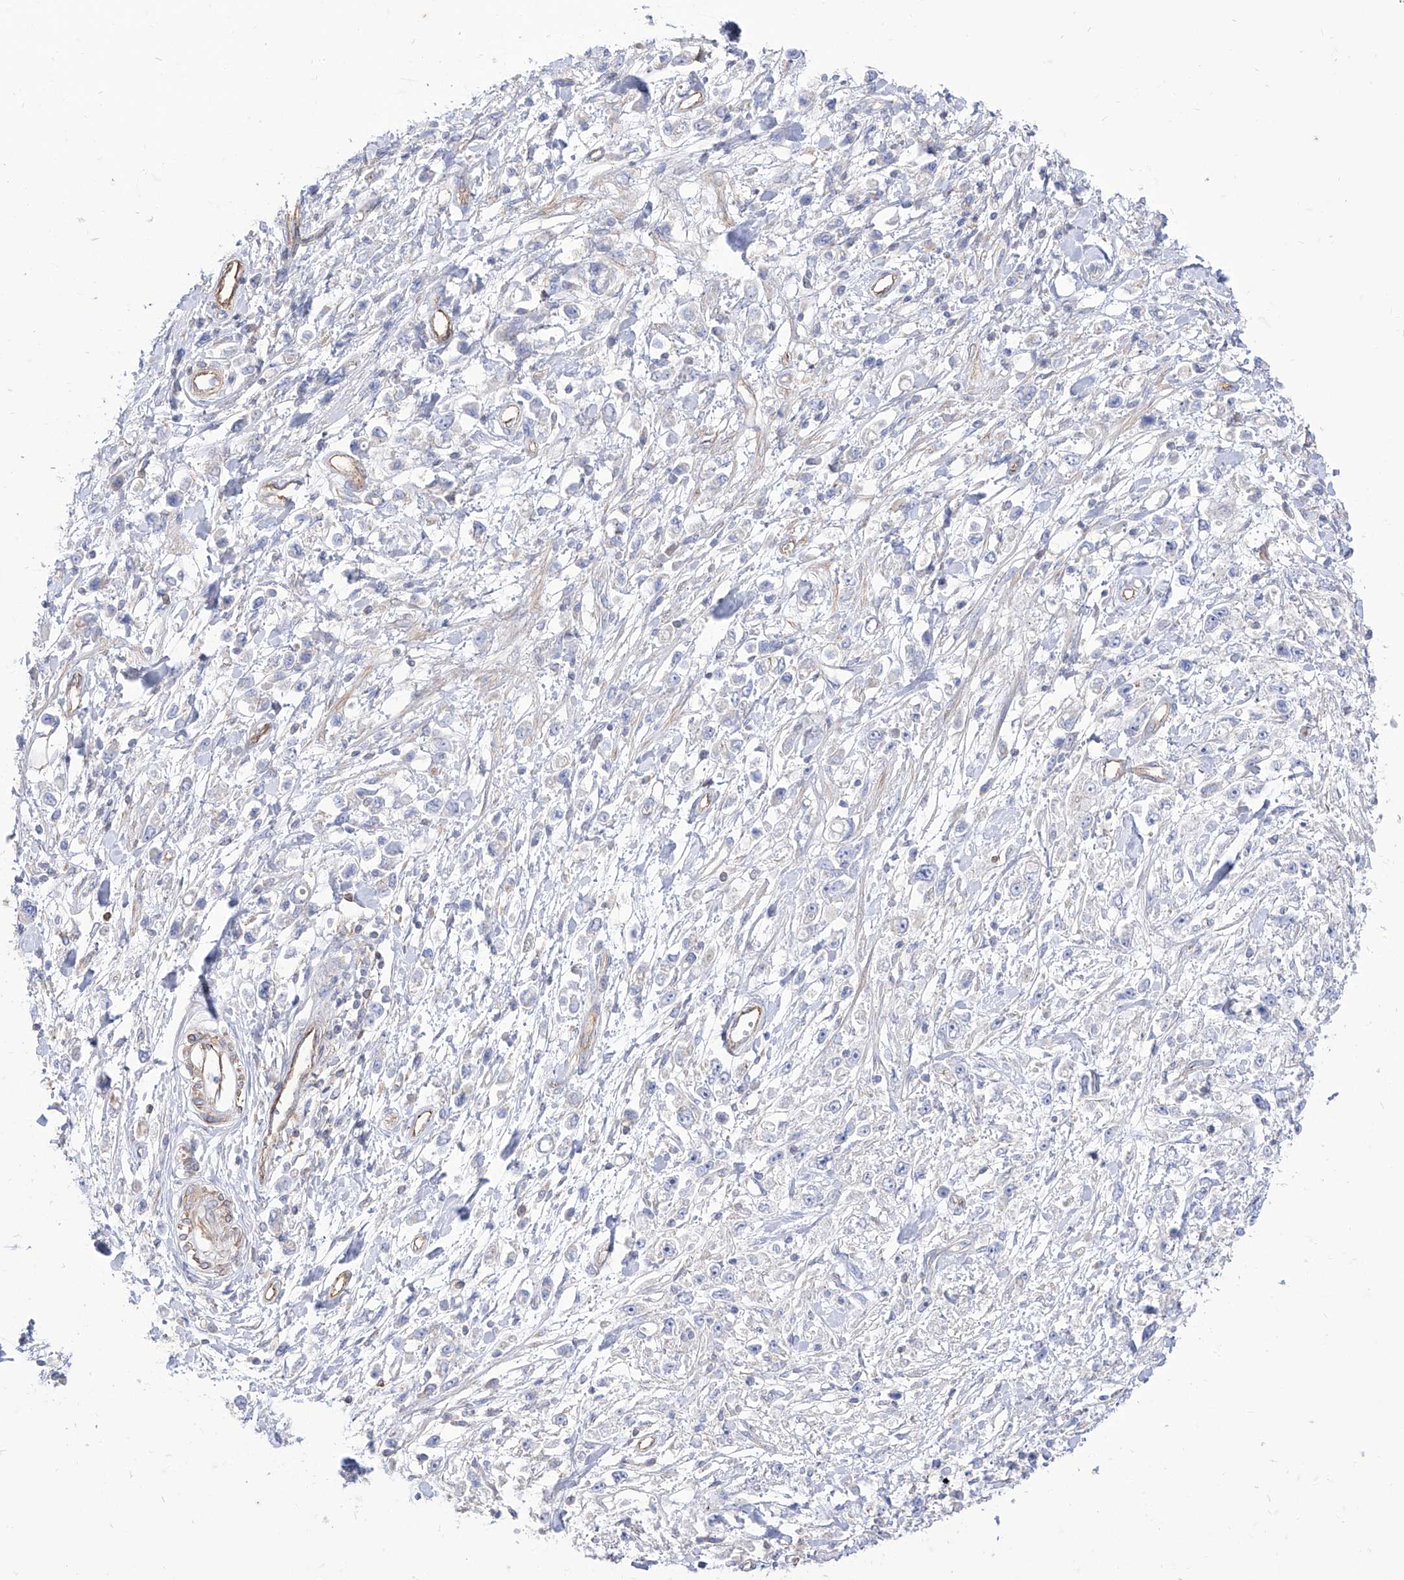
{"staining": {"intensity": "negative", "quantity": "none", "location": "none"}, "tissue": "stomach cancer", "cell_type": "Tumor cells", "image_type": "cancer", "snomed": [{"axis": "morphology", "description": "Adenocarcinoma, NOS"}, {"axis": "topography", "description": "Stomach"}], "caption": "A micrograph of human stomach adenocarcinoma is negative for staining in tumor cells.", "gene": "C1orf74", "patient": {"sex": "female", "age": 59}}